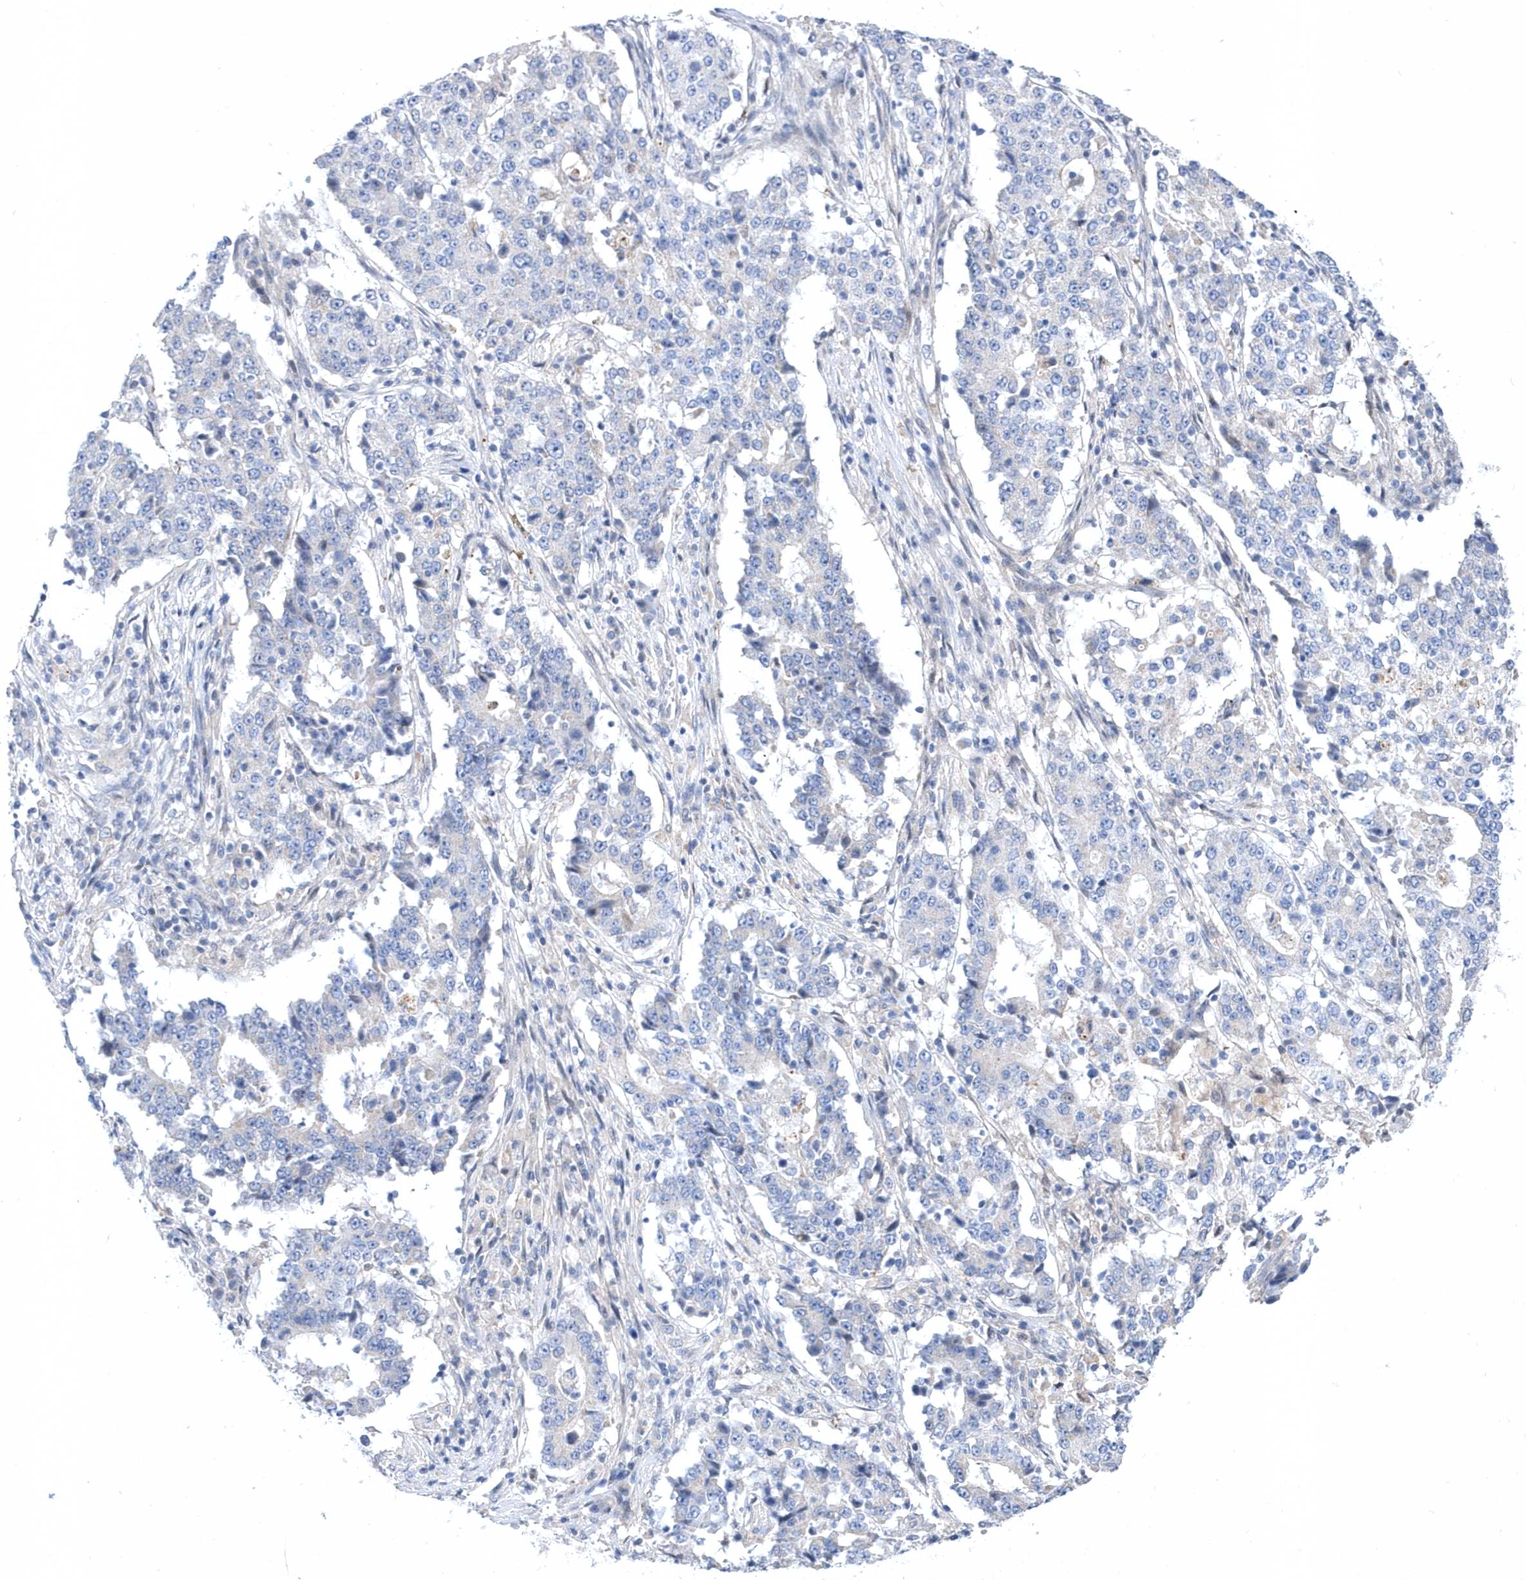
{"staining": {"intensity": "negative", "quantity": "none", "location": "none"}, "tissue": "stomach cancer", "cell_type": "Tumor cells", "image_type": "cancer", "snomed": [{"axis": "morphology", "description": "Adenocarcinoma, NOS"}, {"axis": "topography", "description": "Stomach"}], "caption": "The histopathology image reveals no significant expression in tumor cells of stomach cancer.", "gene": "LONRF2", "patient": {"sex": "male", "age": 59}}